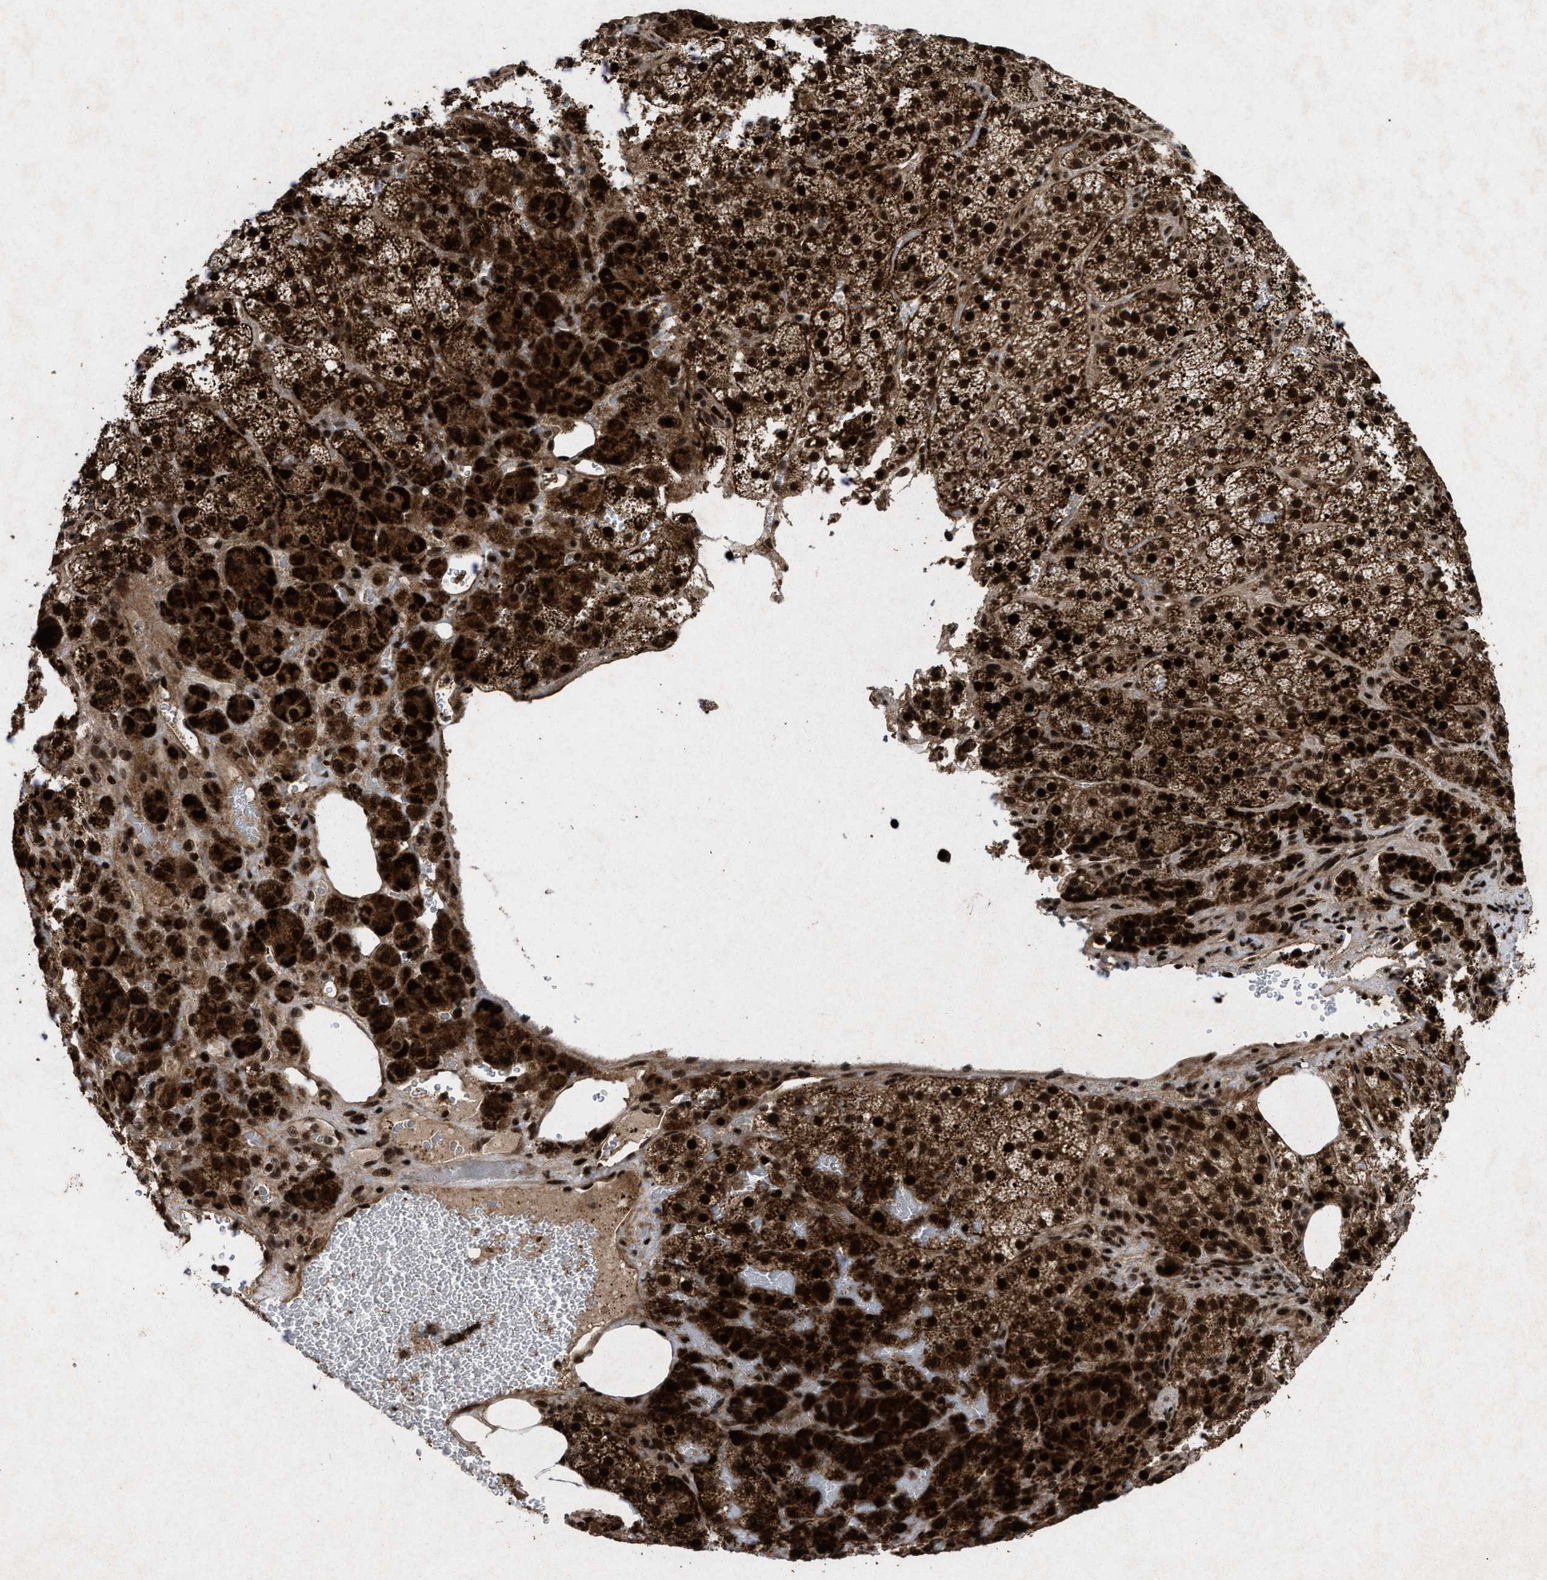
{"staining": {"intensity": "strong", "quantity": ">75%", "location": "cytoplasmic/membranous,nuclear"}, "tissue": "adrenal gland", "cell_type": "Glandular cells", "image_type": "normal", "snomed": [{"axis": "morphology", "description": "Normal tissue, NOS"}, {"axis": "topography", "description": "Adrenal gland"}], "caption": "Approximately >75% of glandular cells in normal adrenal gland show strong cytoplasmic/membranous,nuclear protein expression as visualized by brown immunohistochemical staining.", "gene": "WIZ", "patient": {"sex": "female", "age": 59}}